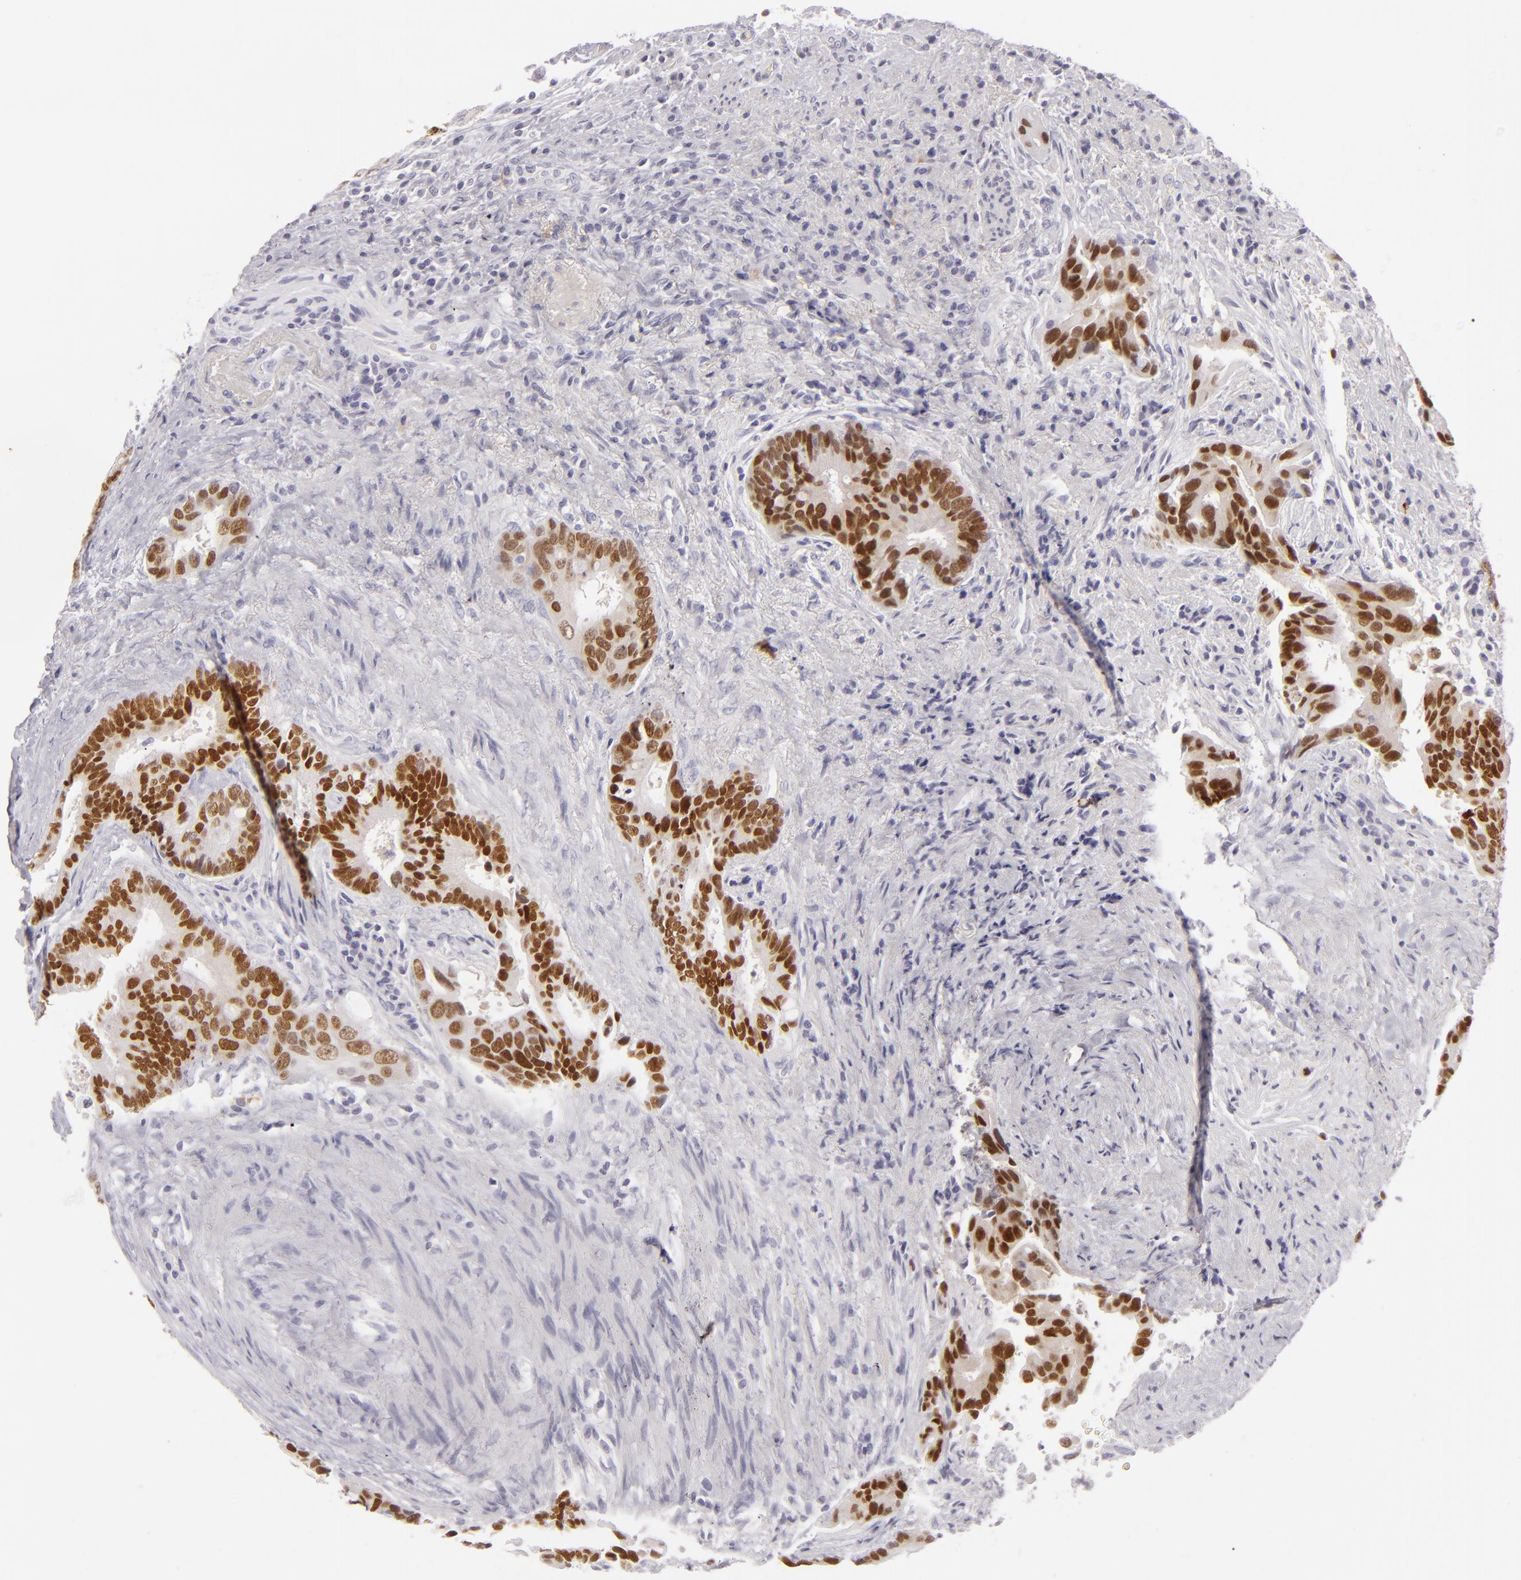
{"staining": {"intensity": "strong", "quantity": ">75%", "location": "cytoplasmic/membranous,nuclear"}, "tissue": "colorectal cancer", "cell_type": "Tumor cells", "image_type": "cancer", "snomed": [{"axis": "morphology", "description": "Adenocarcinoma, NOS"}, {"axis": "topography", "description": "Rectum"}], "caption": "Colorectal cancer (adenocarcinoma) stained with a brown dye demonstrates strong cytoplasmic/membranous and nuclear positive expression in about >75% of tumor cells.", "gene": "CDX2", "patient": {"sex": "female", "age": 67}}